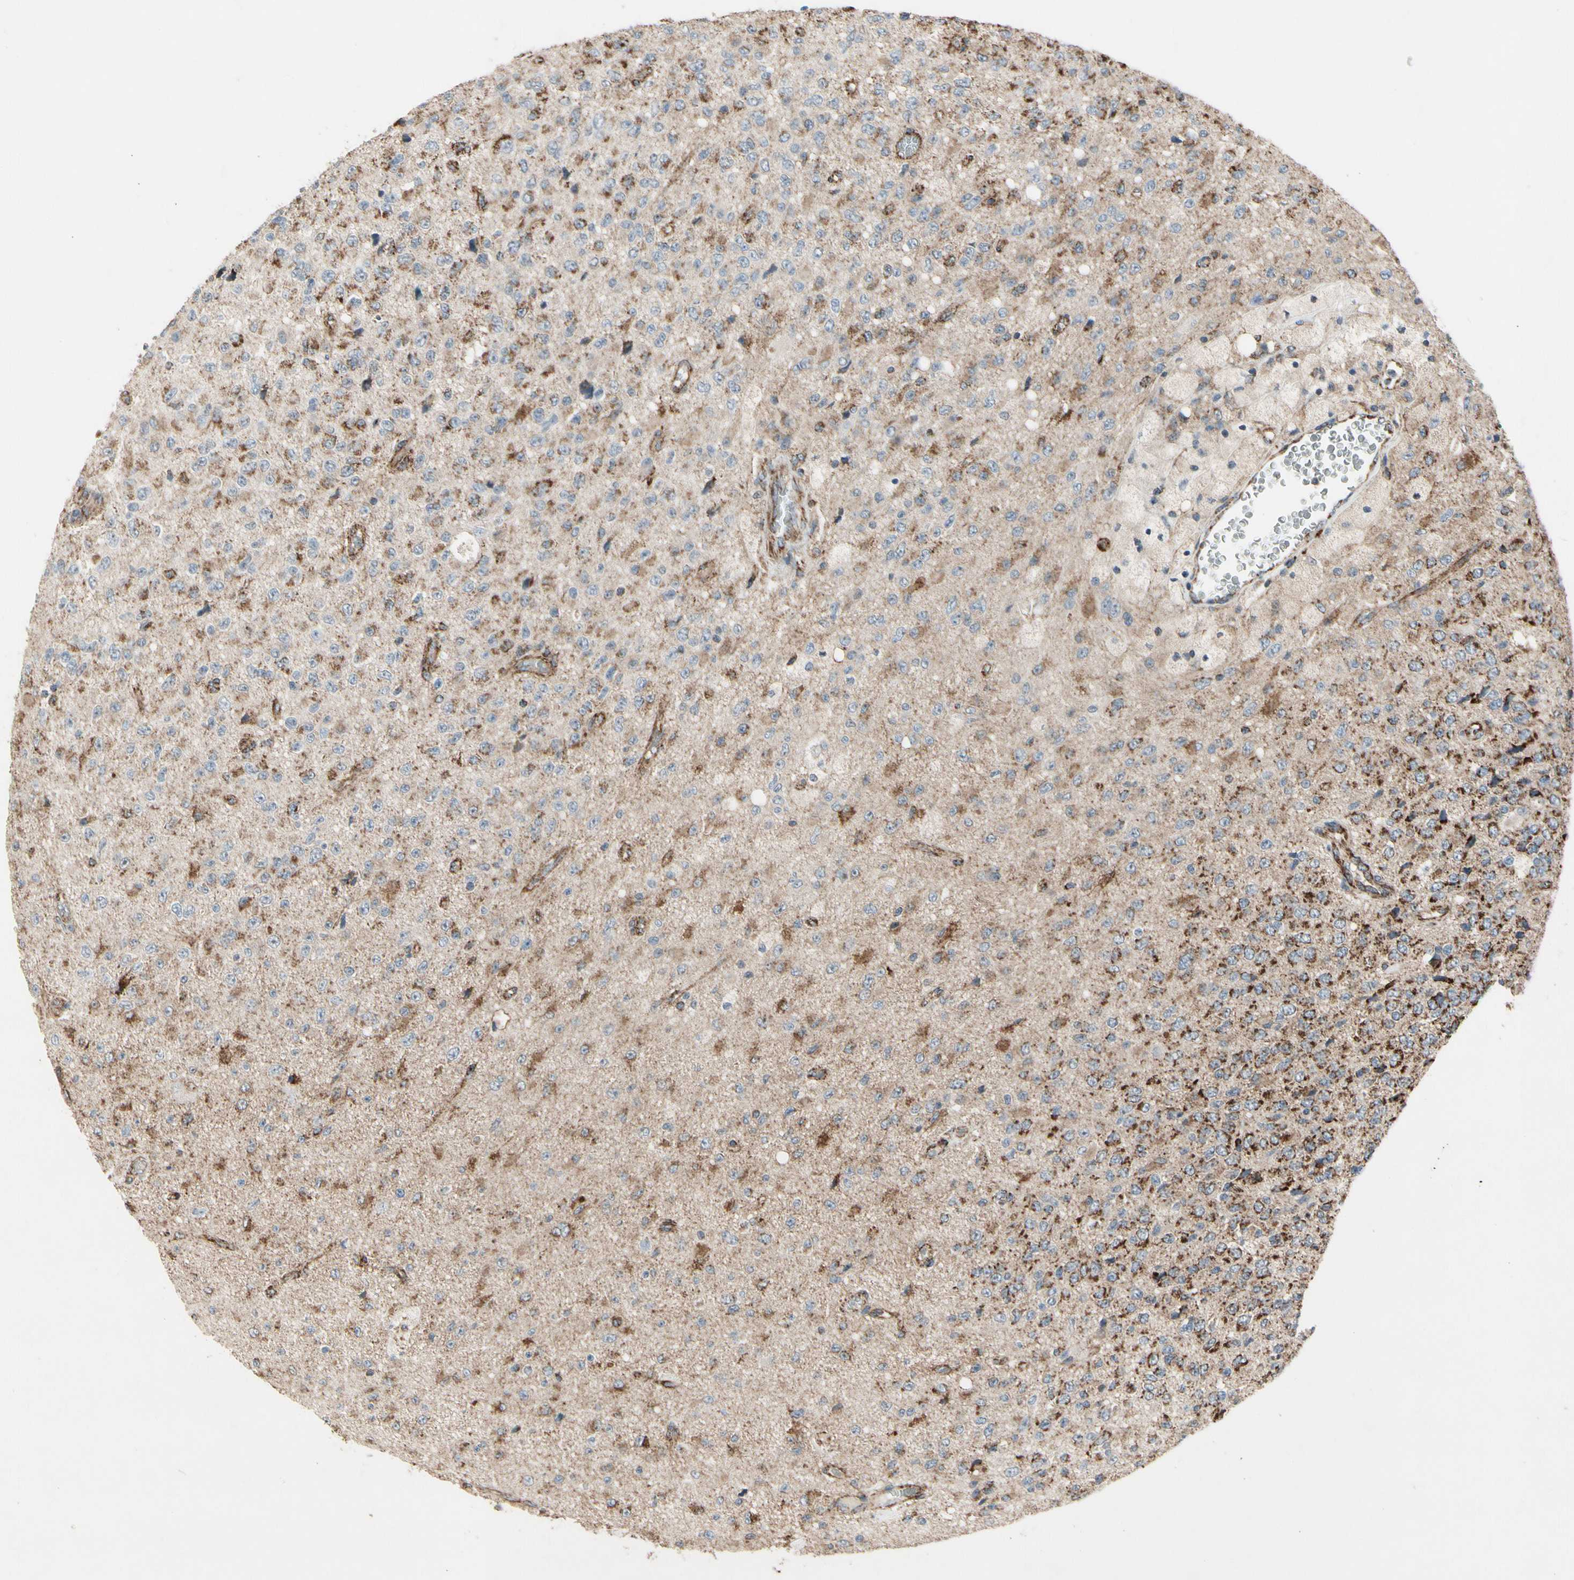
{"staining": {"intensity": "moderate", "quantity": ">75%", "location": "cytoplasmic/membranous"}, "tissue": "glioma", "cell_type": "Tumor cells", "image_type": "cancer", "snomed": [{"axis": "morphology", "description": "Glioma, malignant, High grade"}, {"axis": "topography", "description": "pancreas cauda"}], "caption": "This histopathology image demonstrates immunohistochemistry (IHC) staining of high-grade glioma (malignant), with medium moderate cytoplasmic/membranous positivity in about >75% of tumor cells.", "gene": "CPT1A", "patient": {"sex": "male", "age": 60}}